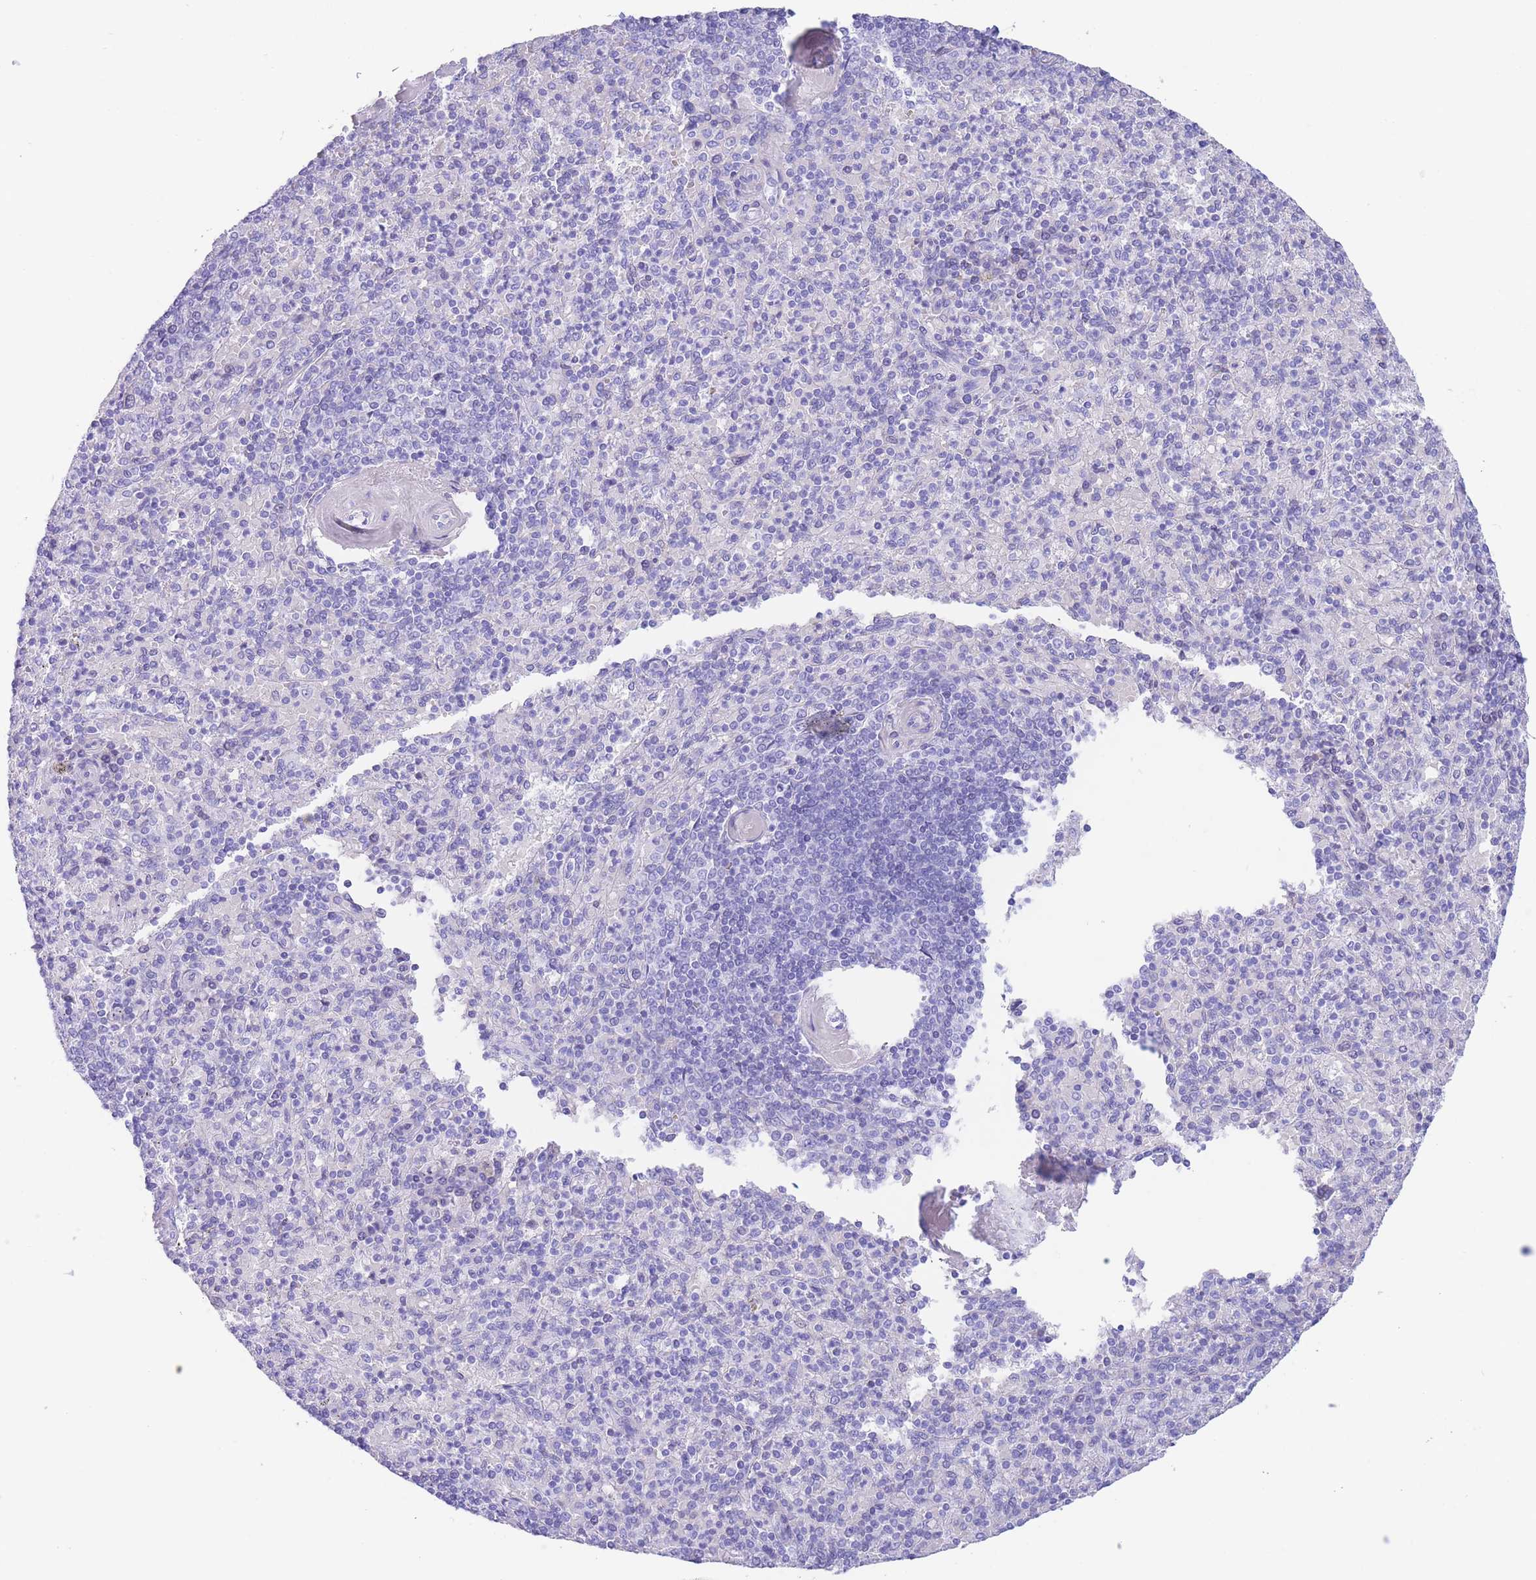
{"staining": {"intensity": "negative", "quantity": "none", "location": "none"}, "tissue": "spleen", "cell_type": "Cells in red pulp", "image_type": "normal", "snomed": [{"axis": "morphology", "description": "Normal tissue, NOS"}, {"axis": "topography", "description": "Spleen"}], "caption": "Cells in red pulp are negative for brown protein staining in normal spleen. Nuclei are stained in blue.", "gene": "SLCO1B1", "patient": {"sex": "male", "age": 82}}